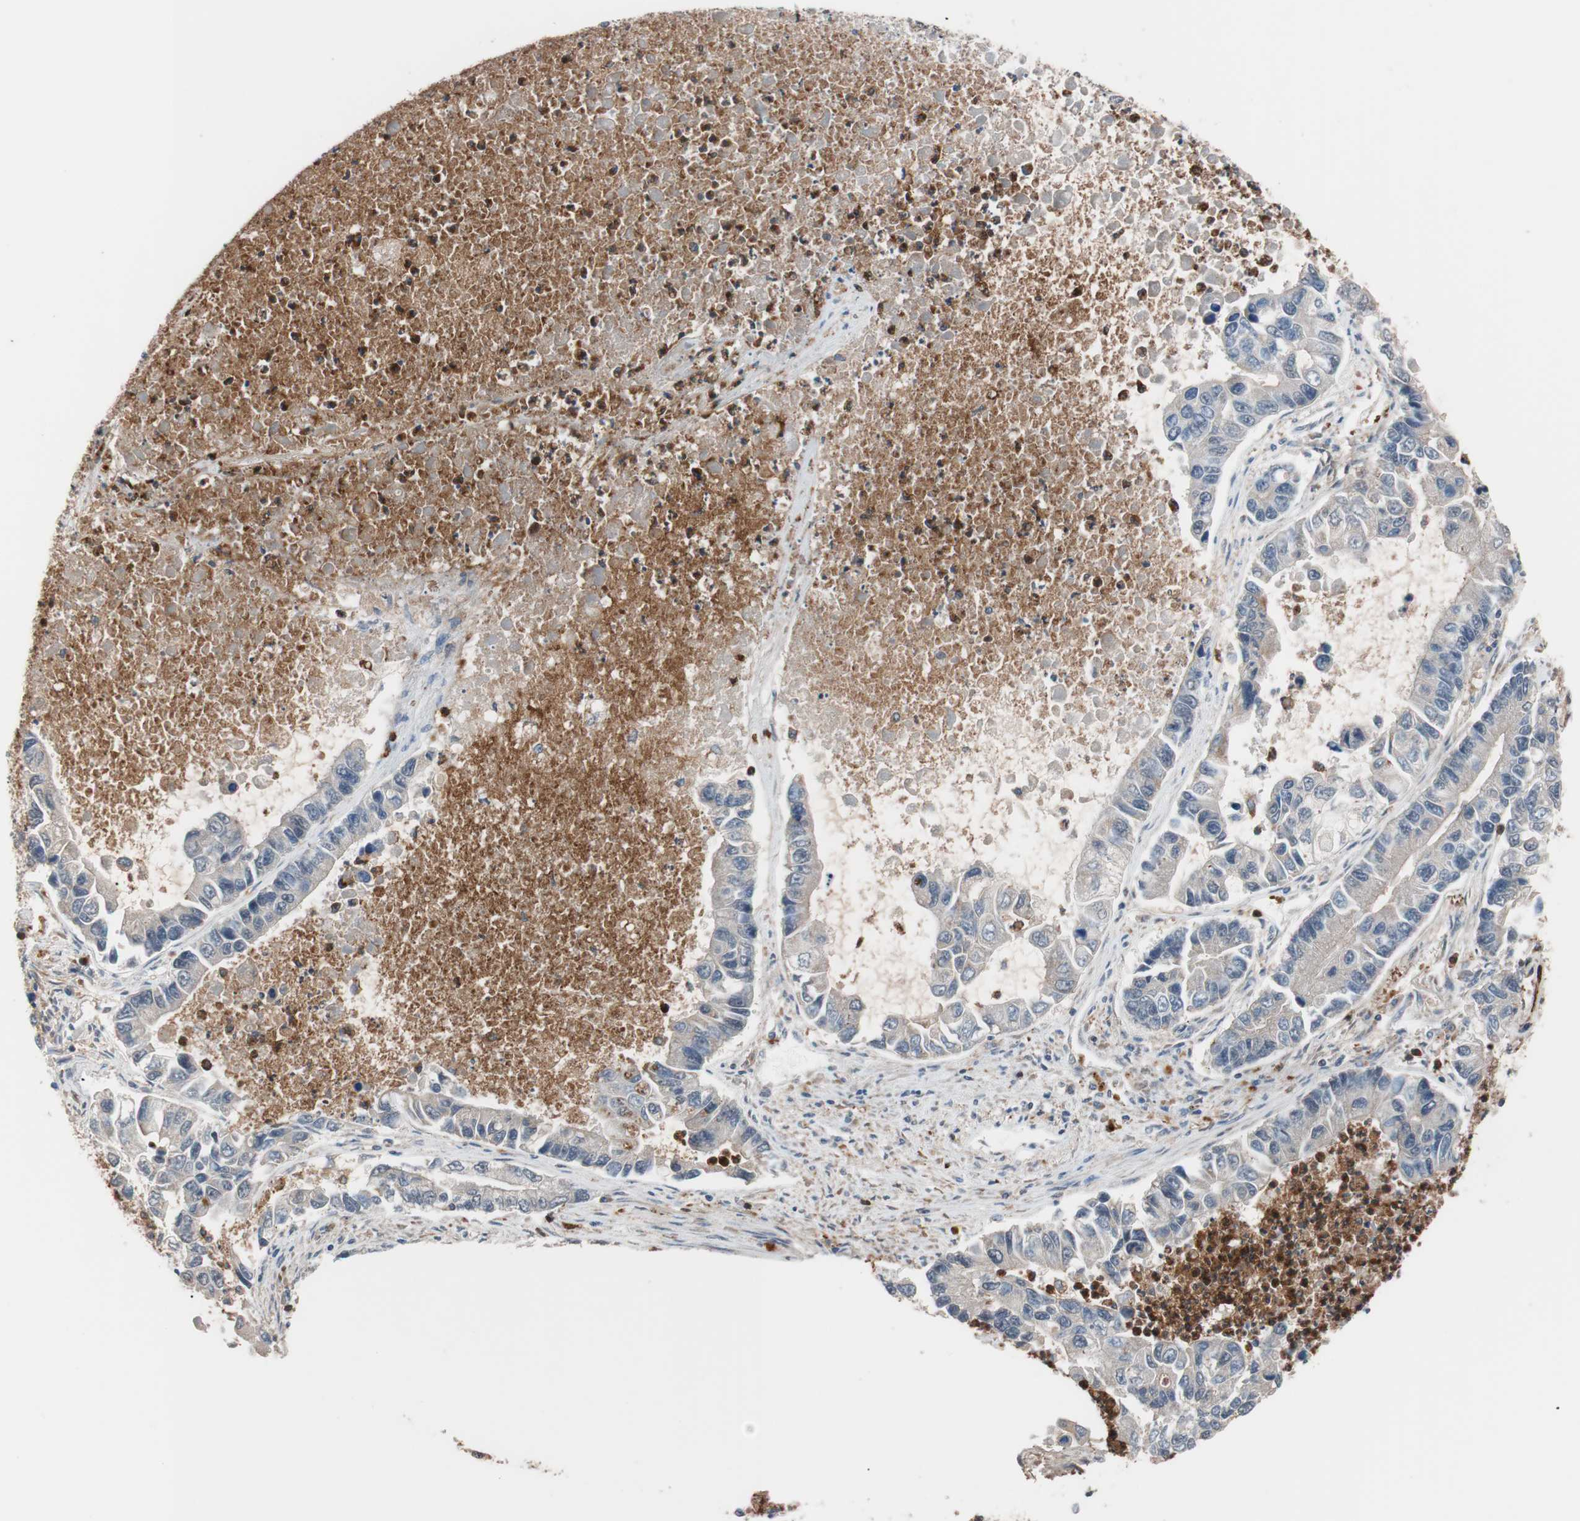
{"staining": {"intensity": "negative", "quantity": "none", "location": "none"}, "tissue": "lung cancer", "cell_type": "Tumor cells", "image_type": "cancer", "snomed": [{"axis": "morphology", "description": "Adenocarcinoma, NOS"}, {"axis": "topography", "description": "Lung"}], "caption": "Tumor cells show no significant expression in lung cancer (adenocarcinoma). The staining is performed using DAB (3,3'-diaminobenzidine) brown chromogen with nuclei counter-stained in using hematoxylin.", "gene": "LITAF", "patient": {"sex": "female", "age": 51}}